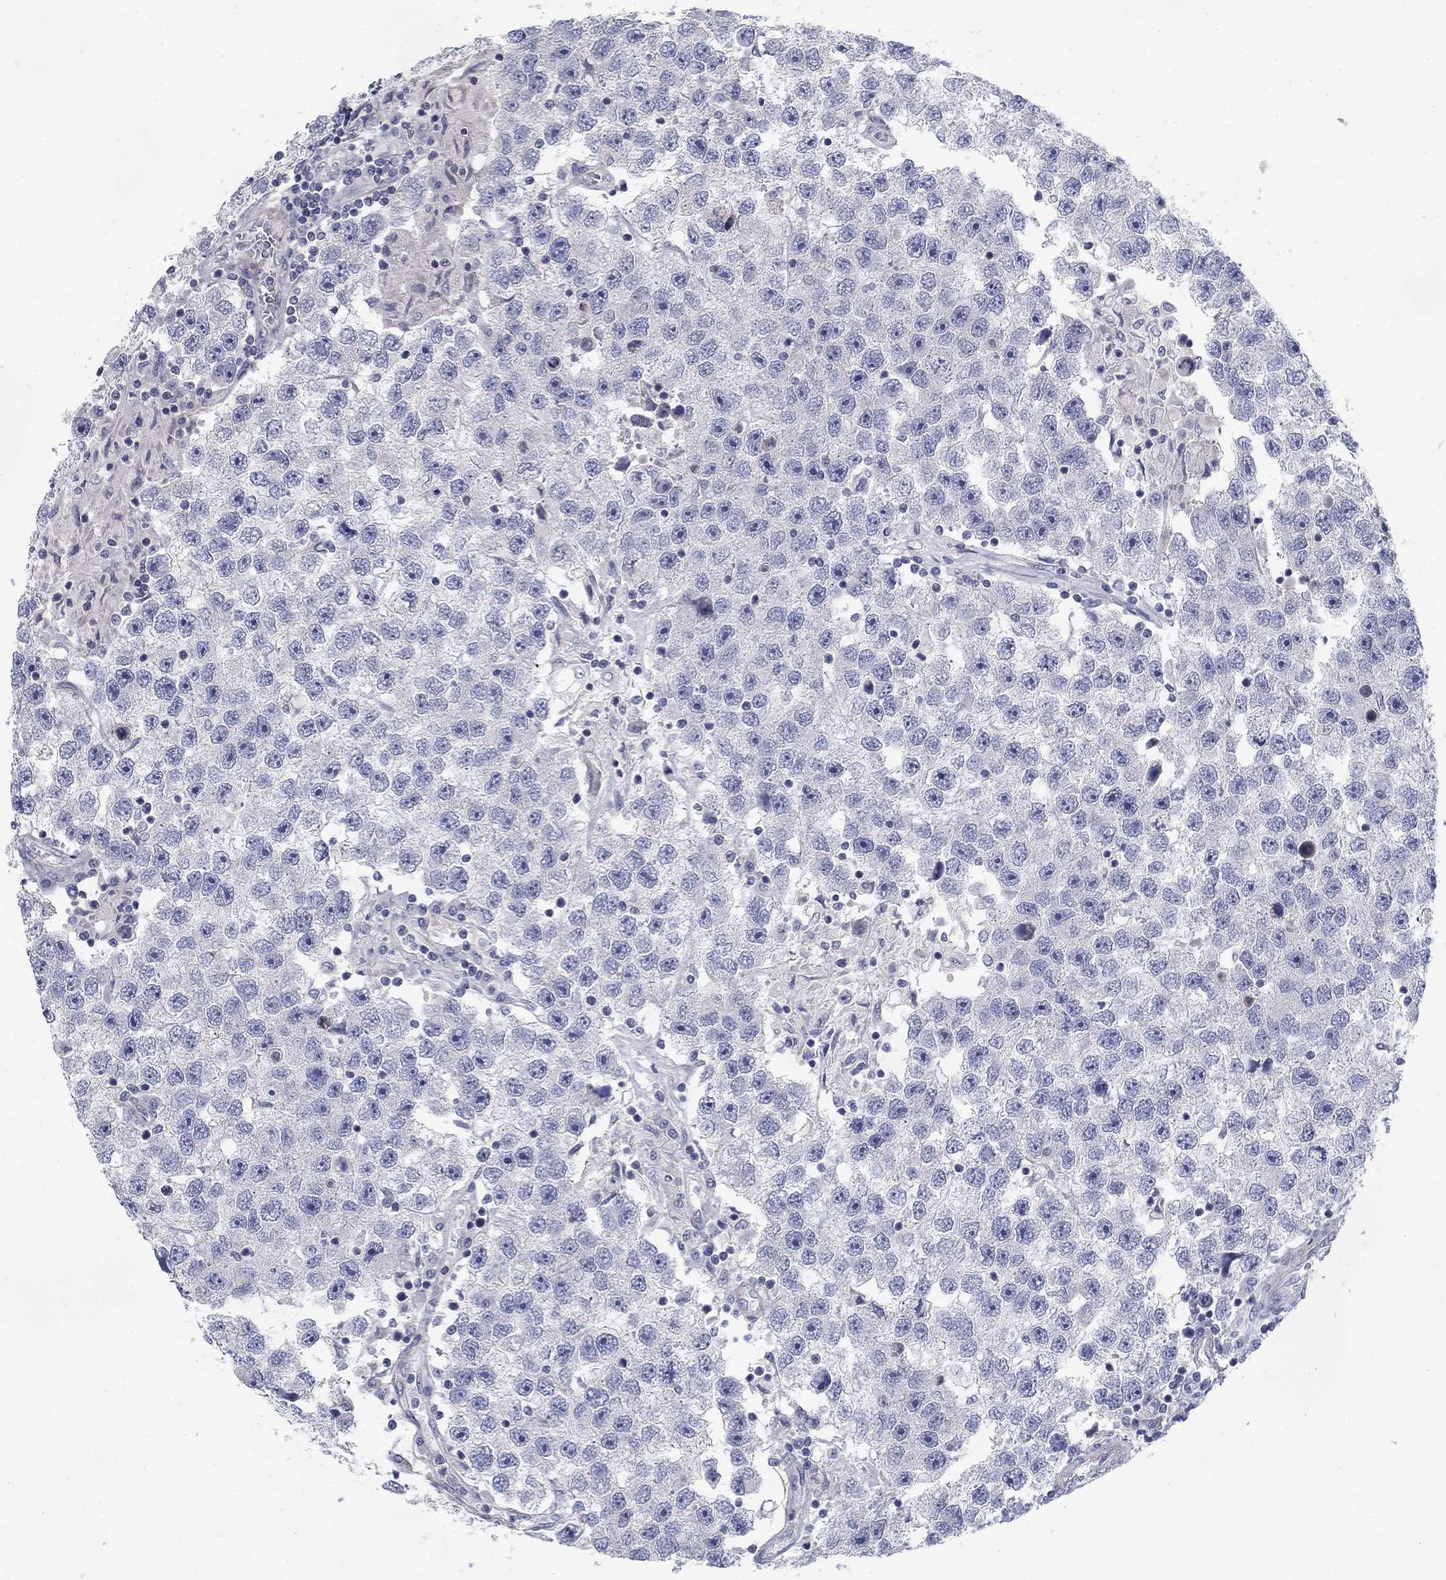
{"staining": {"intensity": "negative", "quantity": "none", "location": "none"}, "tissue": "testis cancer", "cell_type": "Tumor cells", "image_type": "cancer", "snomed": [{"axis": "morphology", "description": "Seminoma, NOS"}, {"axis": "topography", "description": "Testis"}], "caption": "IHC of human testis seminoma displays no staining in tumor cells.", "gene": "GRK7", "patient": {"sex": "male", "age": 26}}